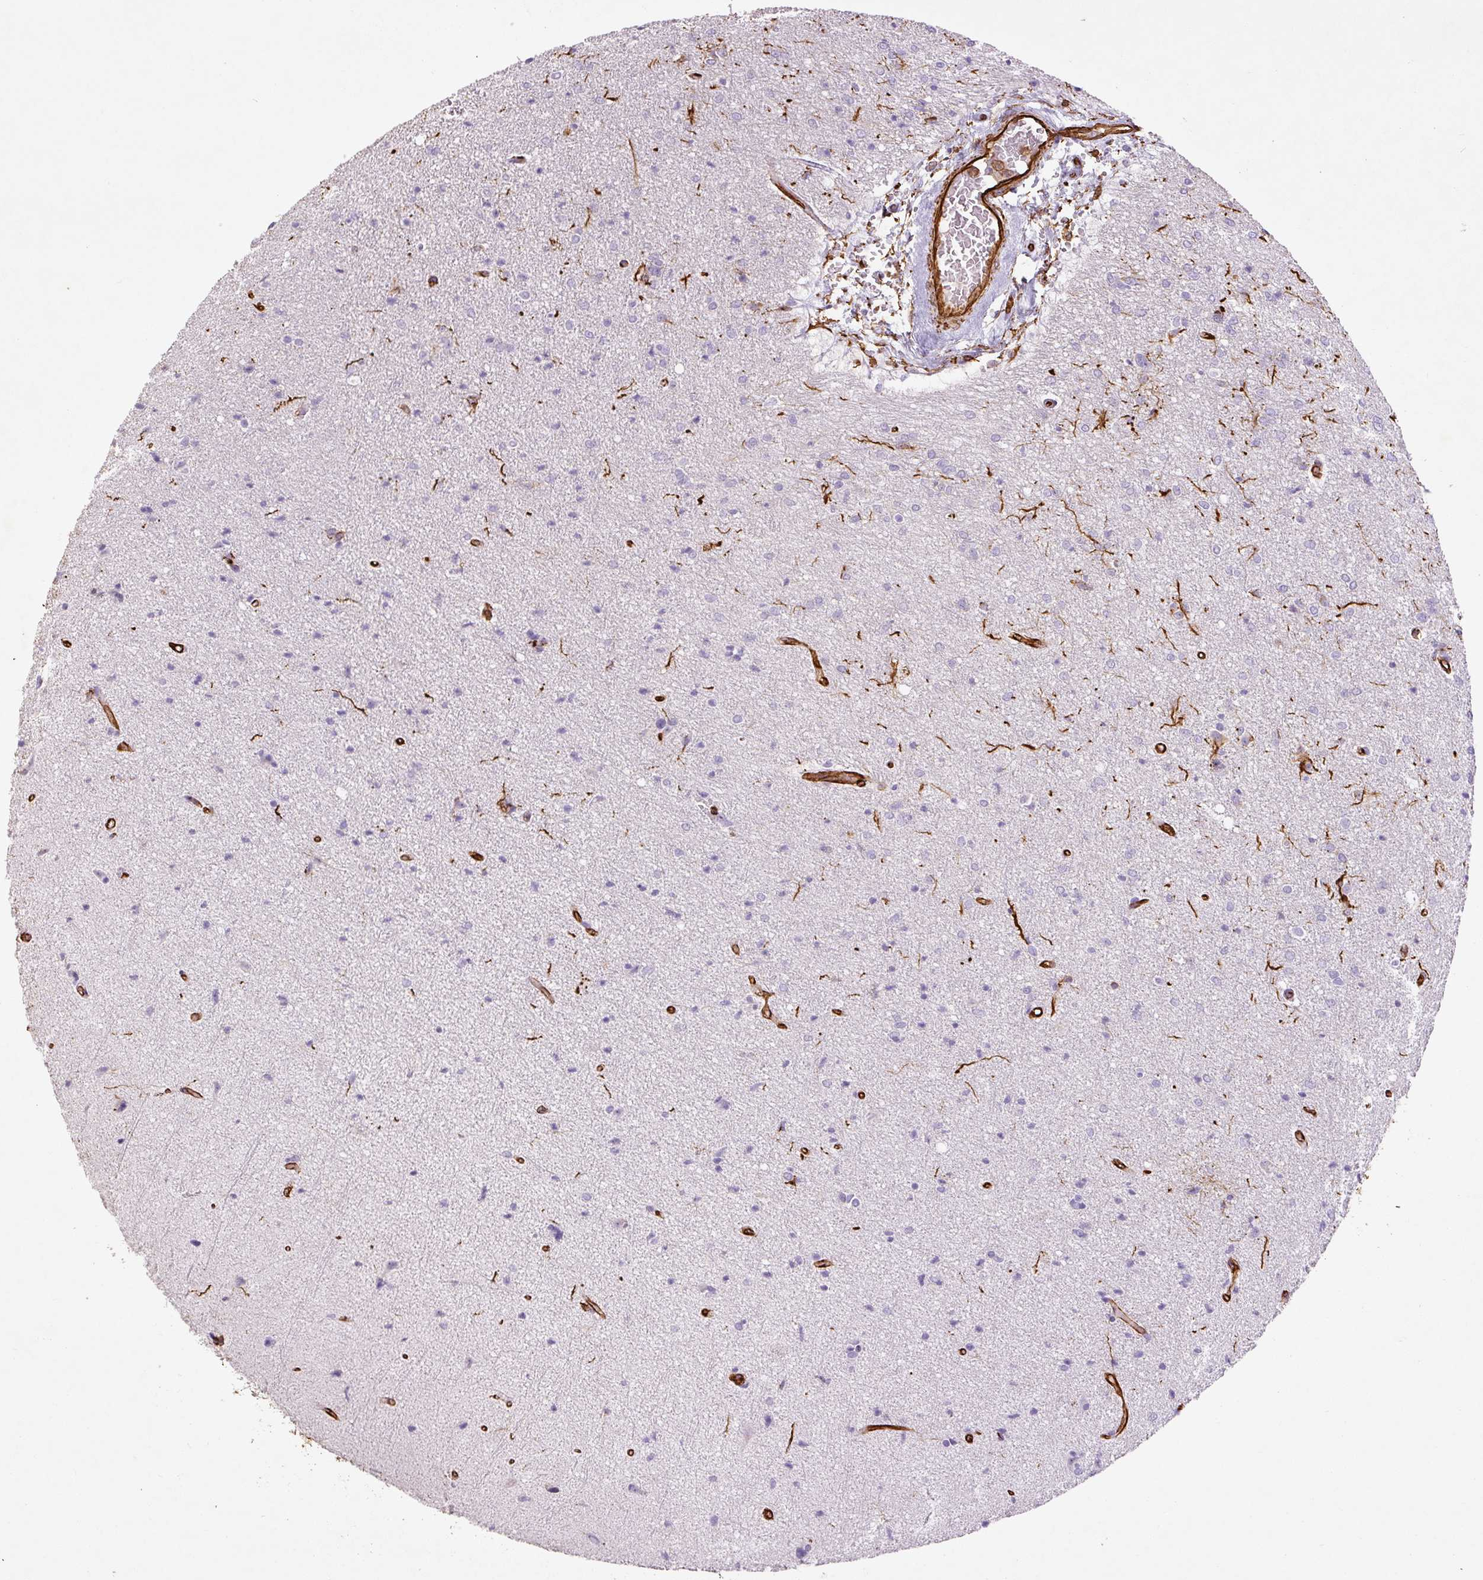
{"staining": {"intensity": "negative", "quantity": "none", "location": "none"}, "tissue": "glioma", "cell_type": "Tumor cells", "image_type": "cancer", "snomed": [{"axis": "morphology", "description": "Glioma, malignant, Low grade"}, {"axis": "topography", "description": "Brain"}], "caption": "This histopathology image is of glioma stained with immunohistochemistry to label a protein in brown with the nuclei are counter-stained blue. There is no expression in tumor cells.", "gene": "VIM", "patient": {"sex": "male", "age": 26}}